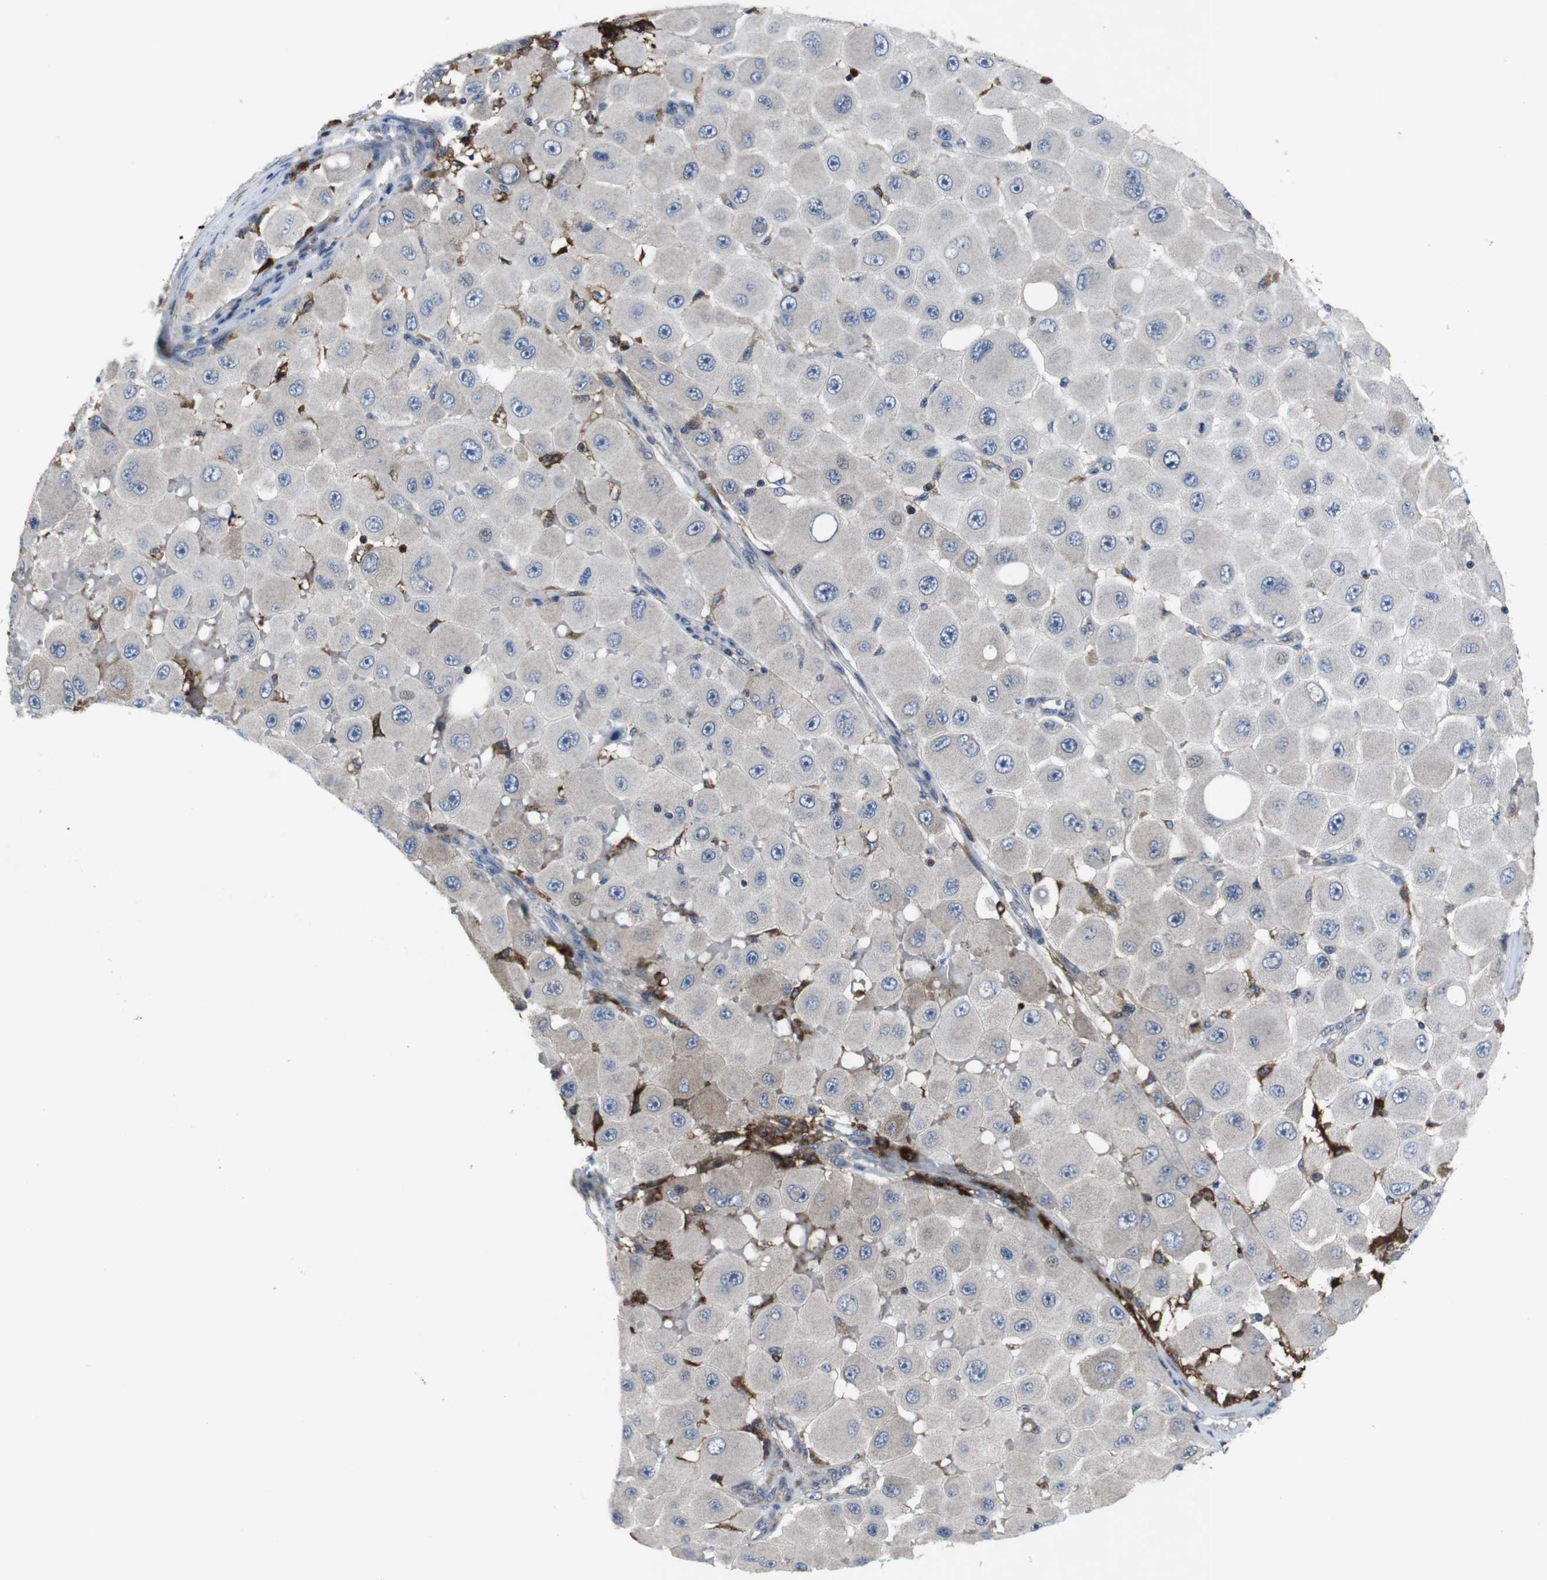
{"staining": {"intensity": "weak", "quantity": "<25%", "location": "cytoplasmic/membranous"}, "tissue": "melanoma", "cell_type": "Tumor cells", "image_type": "cancer", "snomed": [{"axis": "morphology", "description": "Malignant melanoma, NOS"}, {"axis": "topography", "description": "Skin"}], "caption": "This micrograph is of melanoma stained with IHC to label a protein in brown with the nuclei are counter-stained blue. There is no positivity in tumor cells.", "gene": "STAT4", "patient": {"sex": "female", "age": 81}}